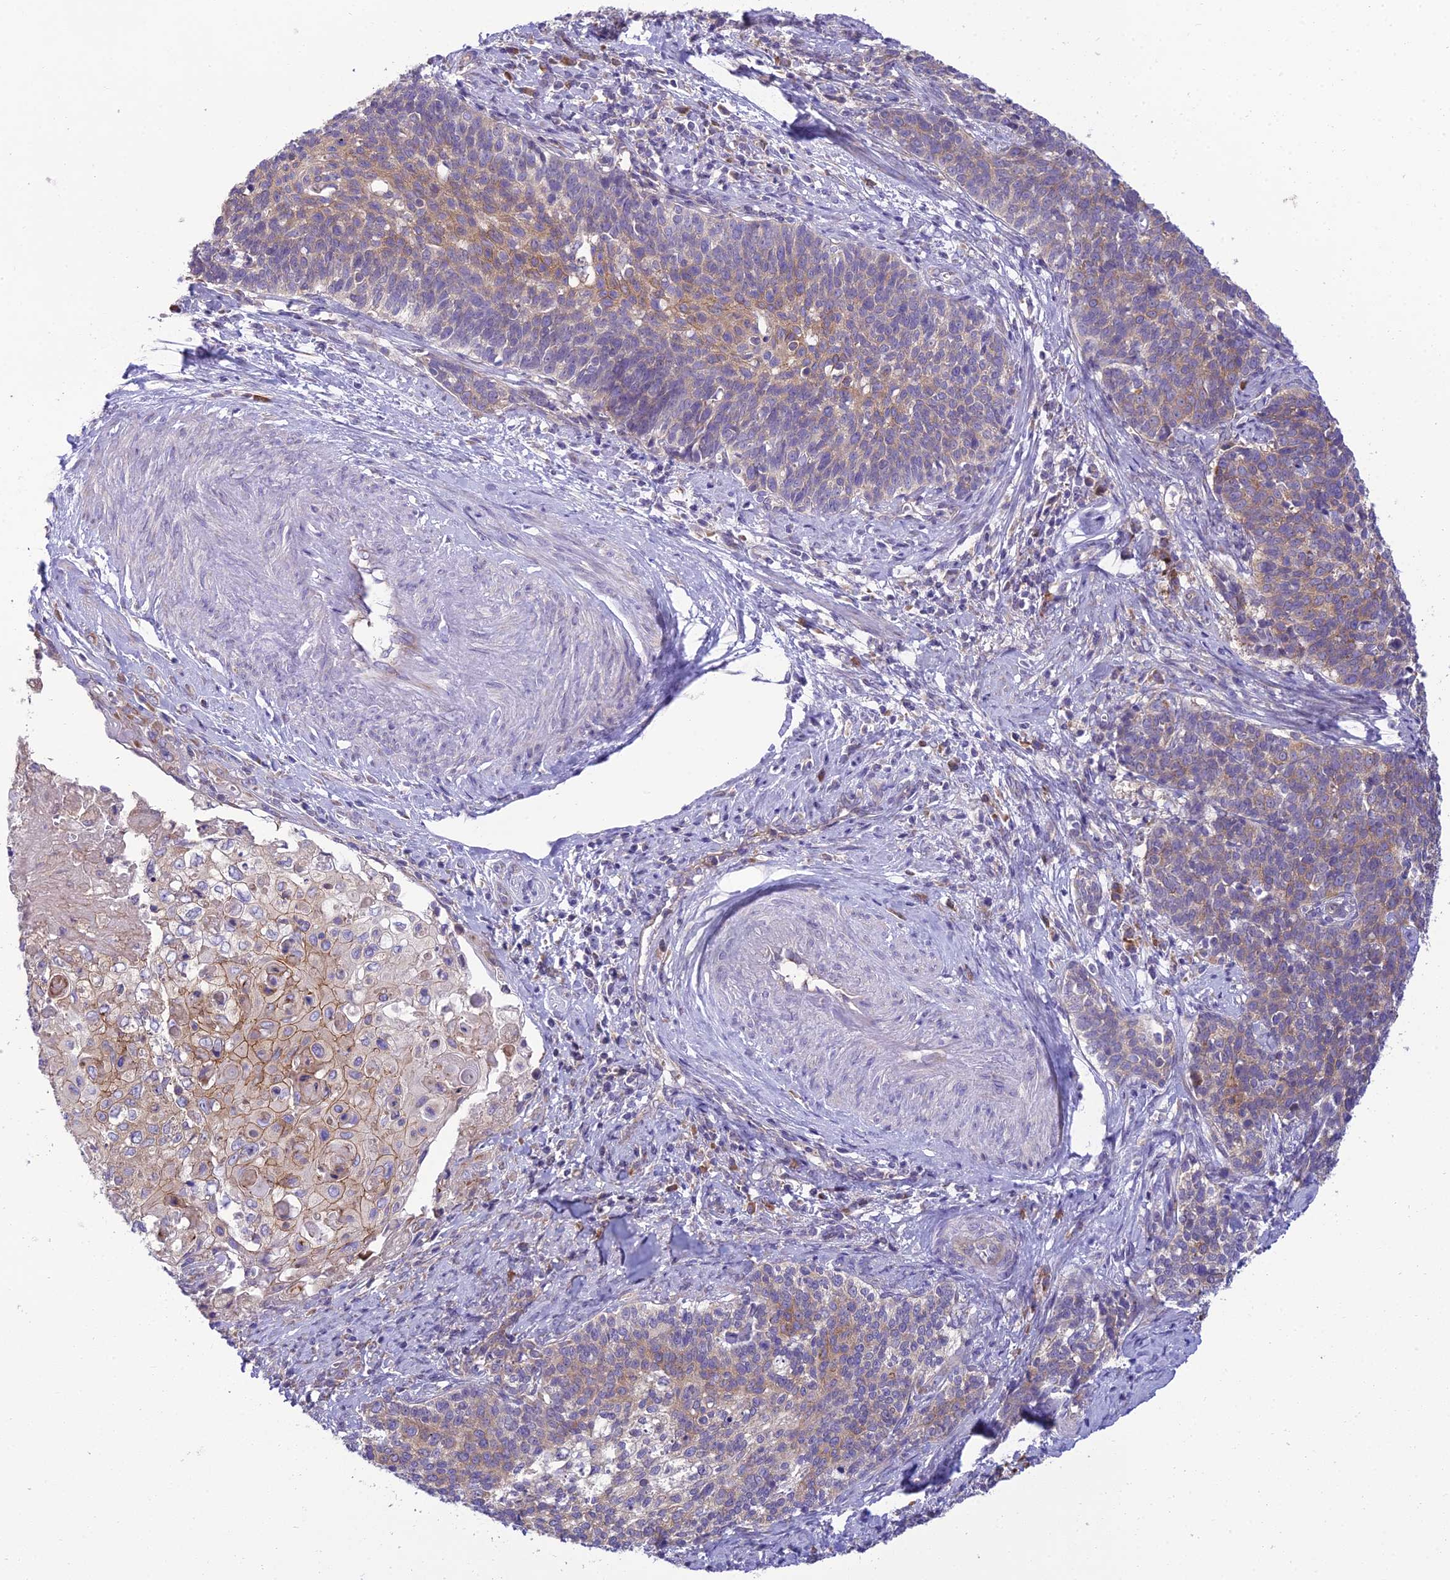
{"staining": {"intensity": "weak", "quantity": ">75%", "location": "cytoplasmic/membranous"}, "tissue": "cervical cancer", "cell_type": "Tumor cells", "image_type": "cancer", "snomed": [{"axis": "morphology", "description": "Squamous cell carcinoma, NOS"}, {"axis": "topography", "description": "Cervix"}], "caption": "Cervical squamous cell carcinoma stained with immunohistochemistry (IHC) exhibits weak cytoplasmic/membranous expression in approximately >75% of tumor cells. (DAB IHC with brightfield microscopy, high magnification).", "gene": "CLCN7", "patient": {"sex": "female", "age": 39}}